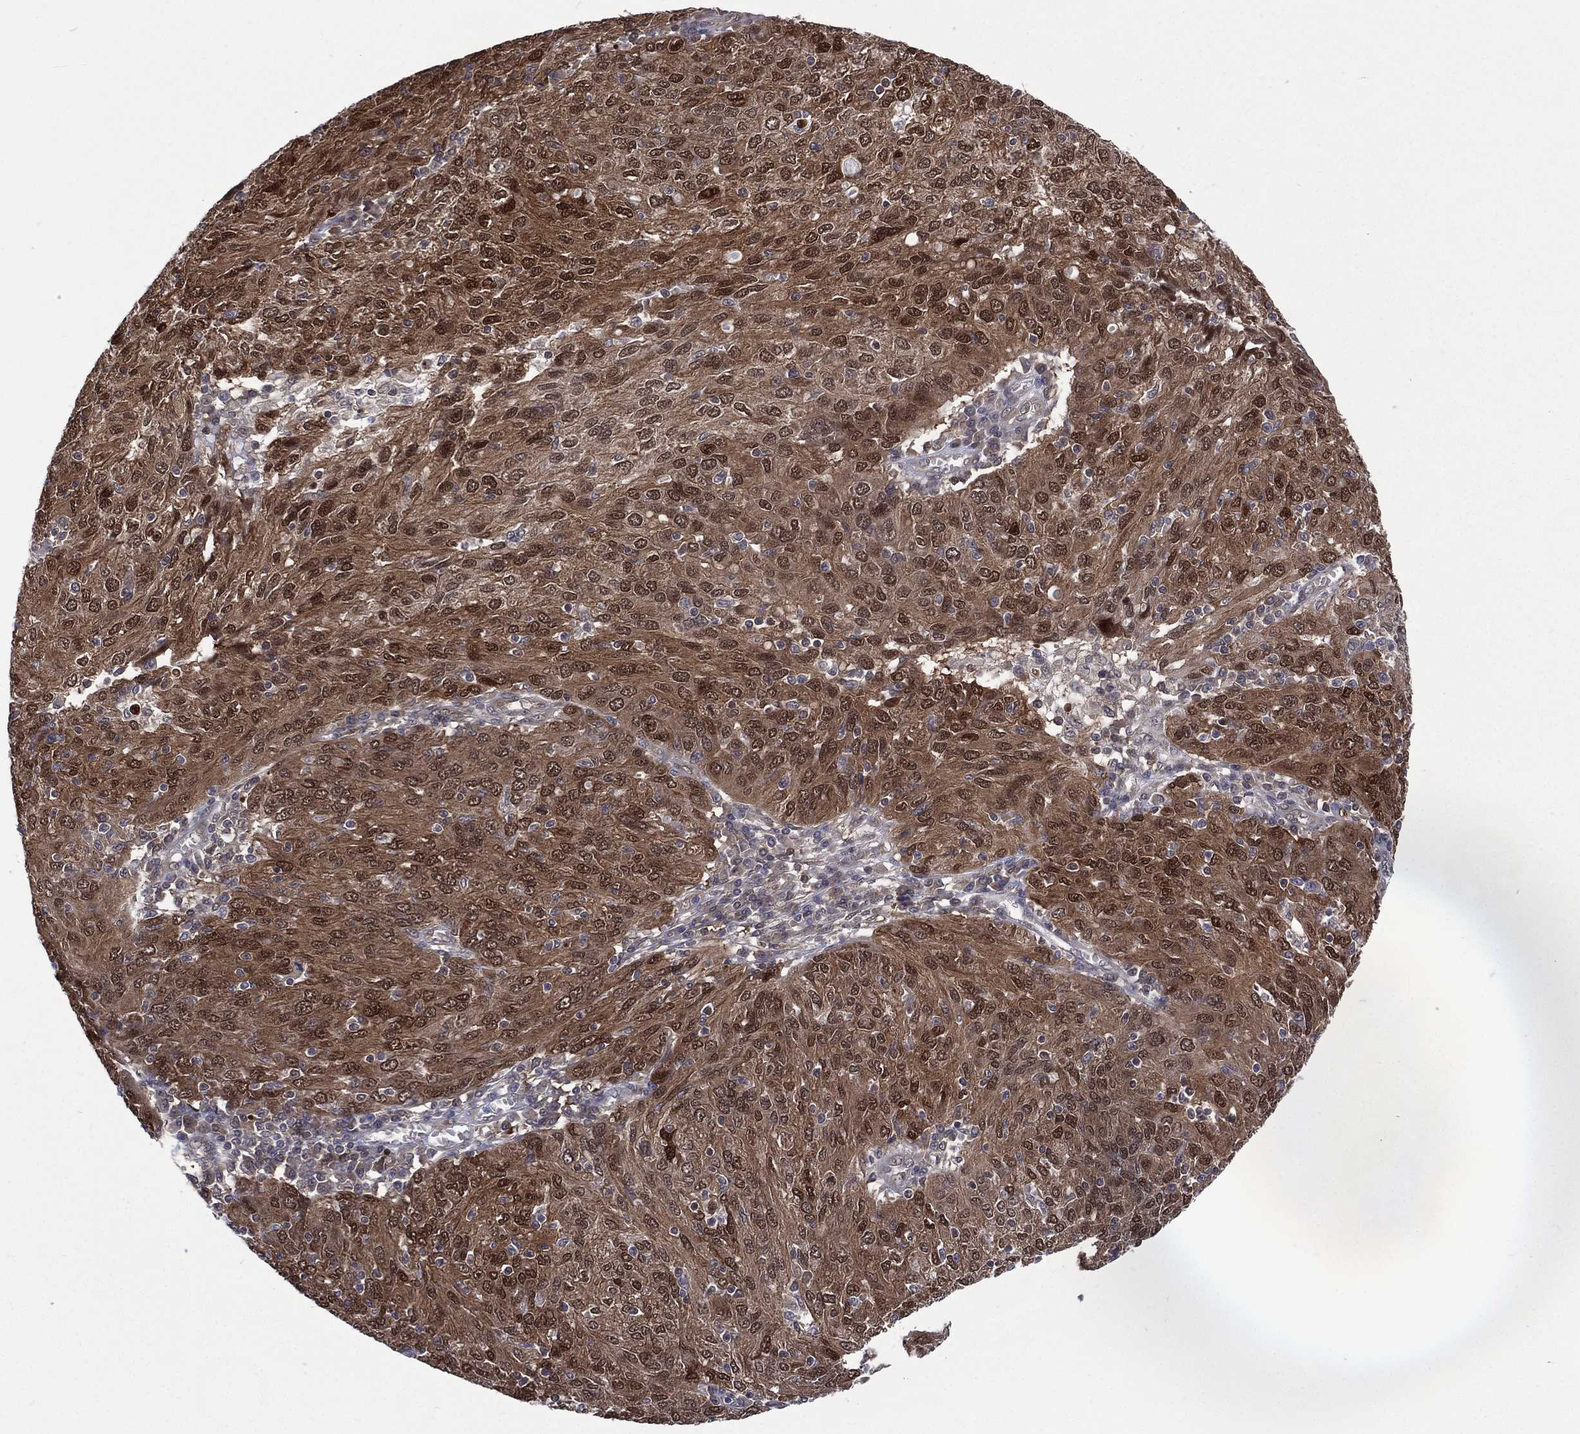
{"staining": {"intensity": "strong", "quantity": "25%-75%", "location": "cytoplasmic/membranous,nuclear"}, "tissue": "ovarian cancer", "cell_type": "Tumor cells", "image_type": "cancer", "snomed": [{"axis": "morphology", "description": "Carcinoma, endometroid"}, {"axis": "topography", "description": "Ovary"}], "caption": "Ovarian cancer (endometroid carcinoma) stained for a protein (brown) exhibits strong cytoplasmic/membranous and nuclear positive positivity in about 25%-75% of tumor cells.", "gene": "MTAP", "patient": {"sex": "female", "age": 50}}